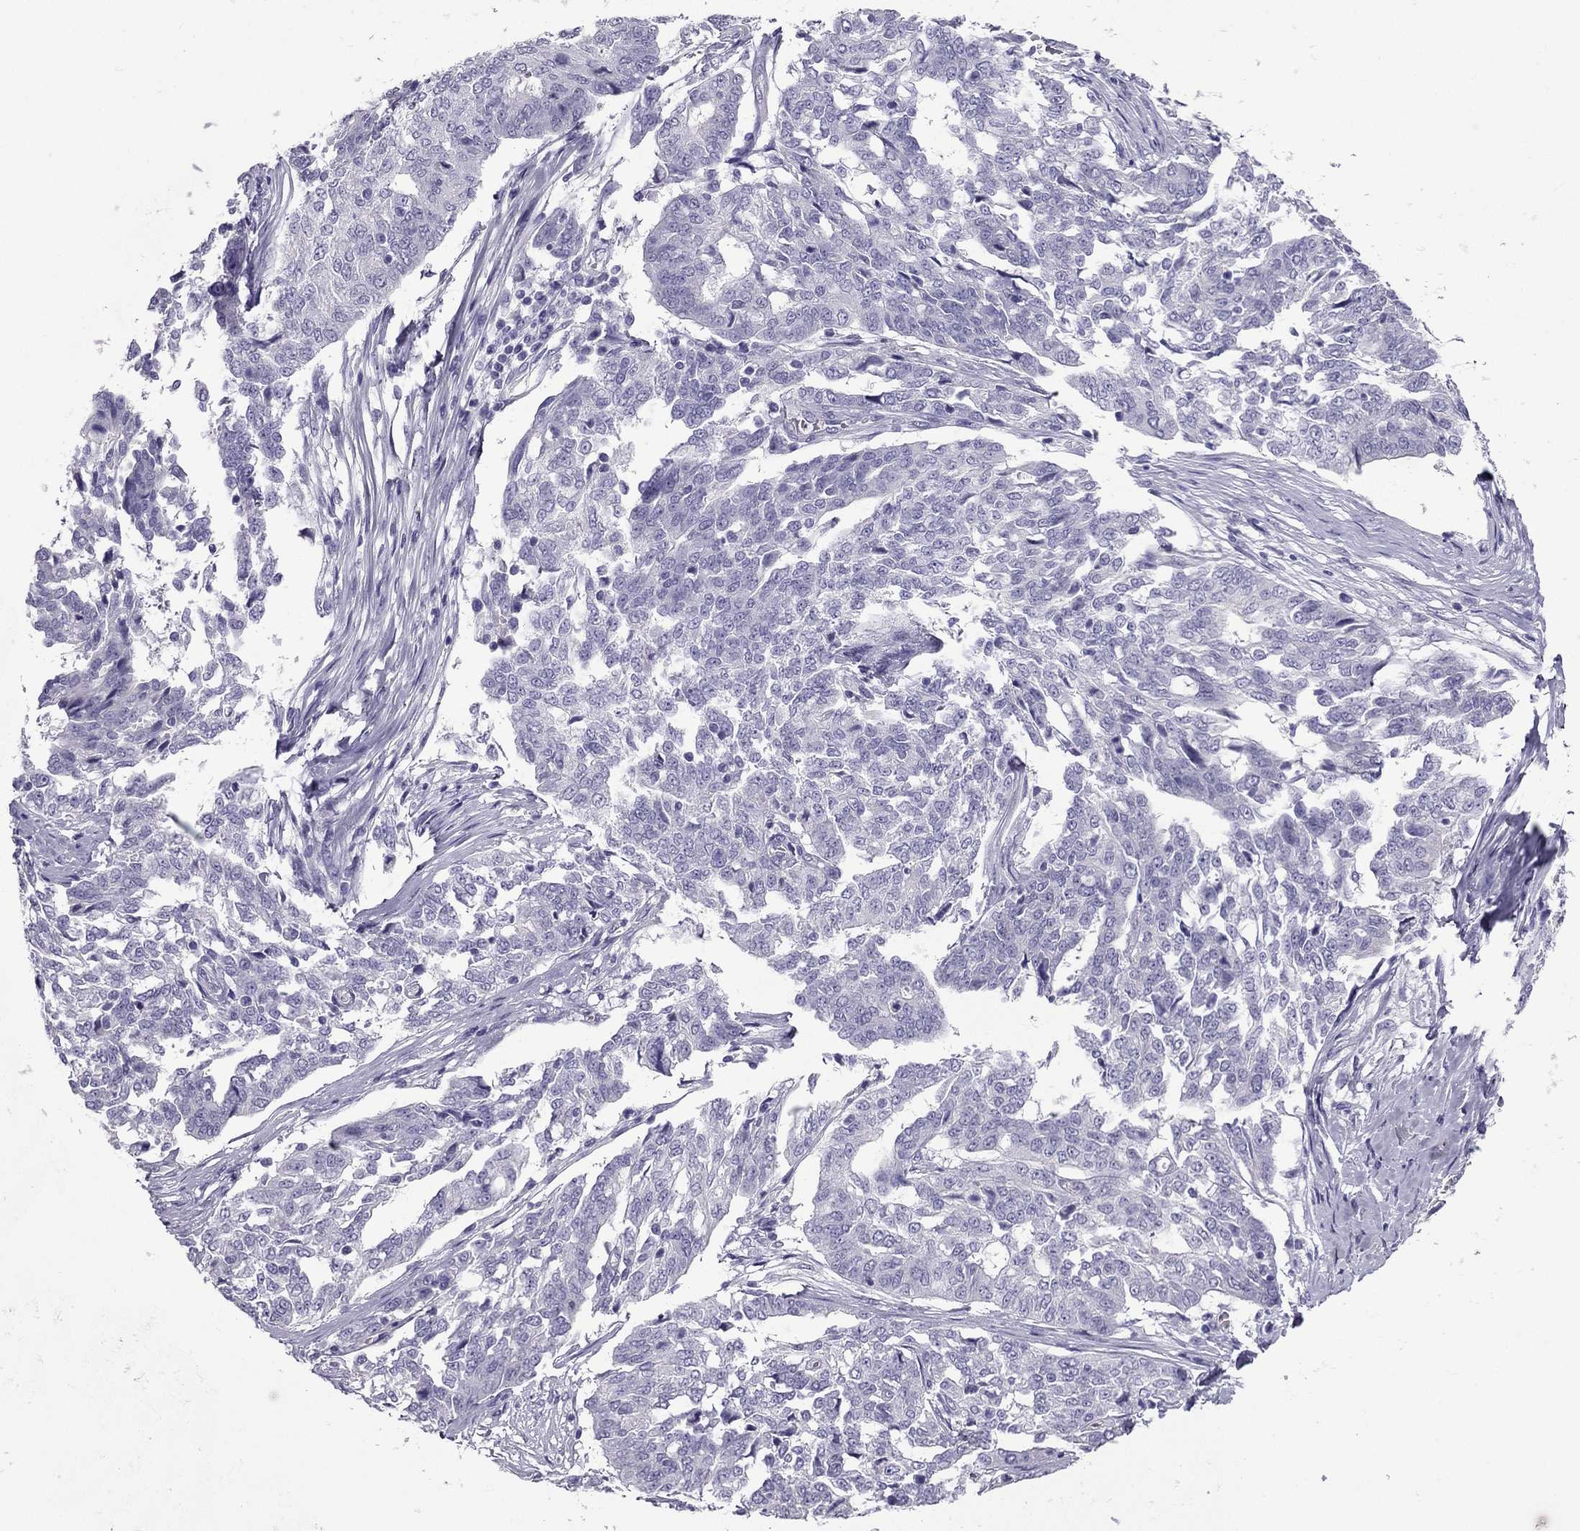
{"staining": {"intensity": "negative", "quantity": "none", "location": "none"}, "tissue": "ovarian cancer", "cell_type": "Tumor cells", "image_type": "cancer", "snomed": [{"axis": "morphology", "description": "Cystadenocarcinoma, serous, NOS"}, {"axis": "topography", "description": "Ovary"}], "caption": "Immunohistochemistry of human ovarian cancer (serous cystadenocarcinoma) displays no expression in tumor cells.", "gene": "PDE6A", "patient": {"sex": "female", "age": 67}}